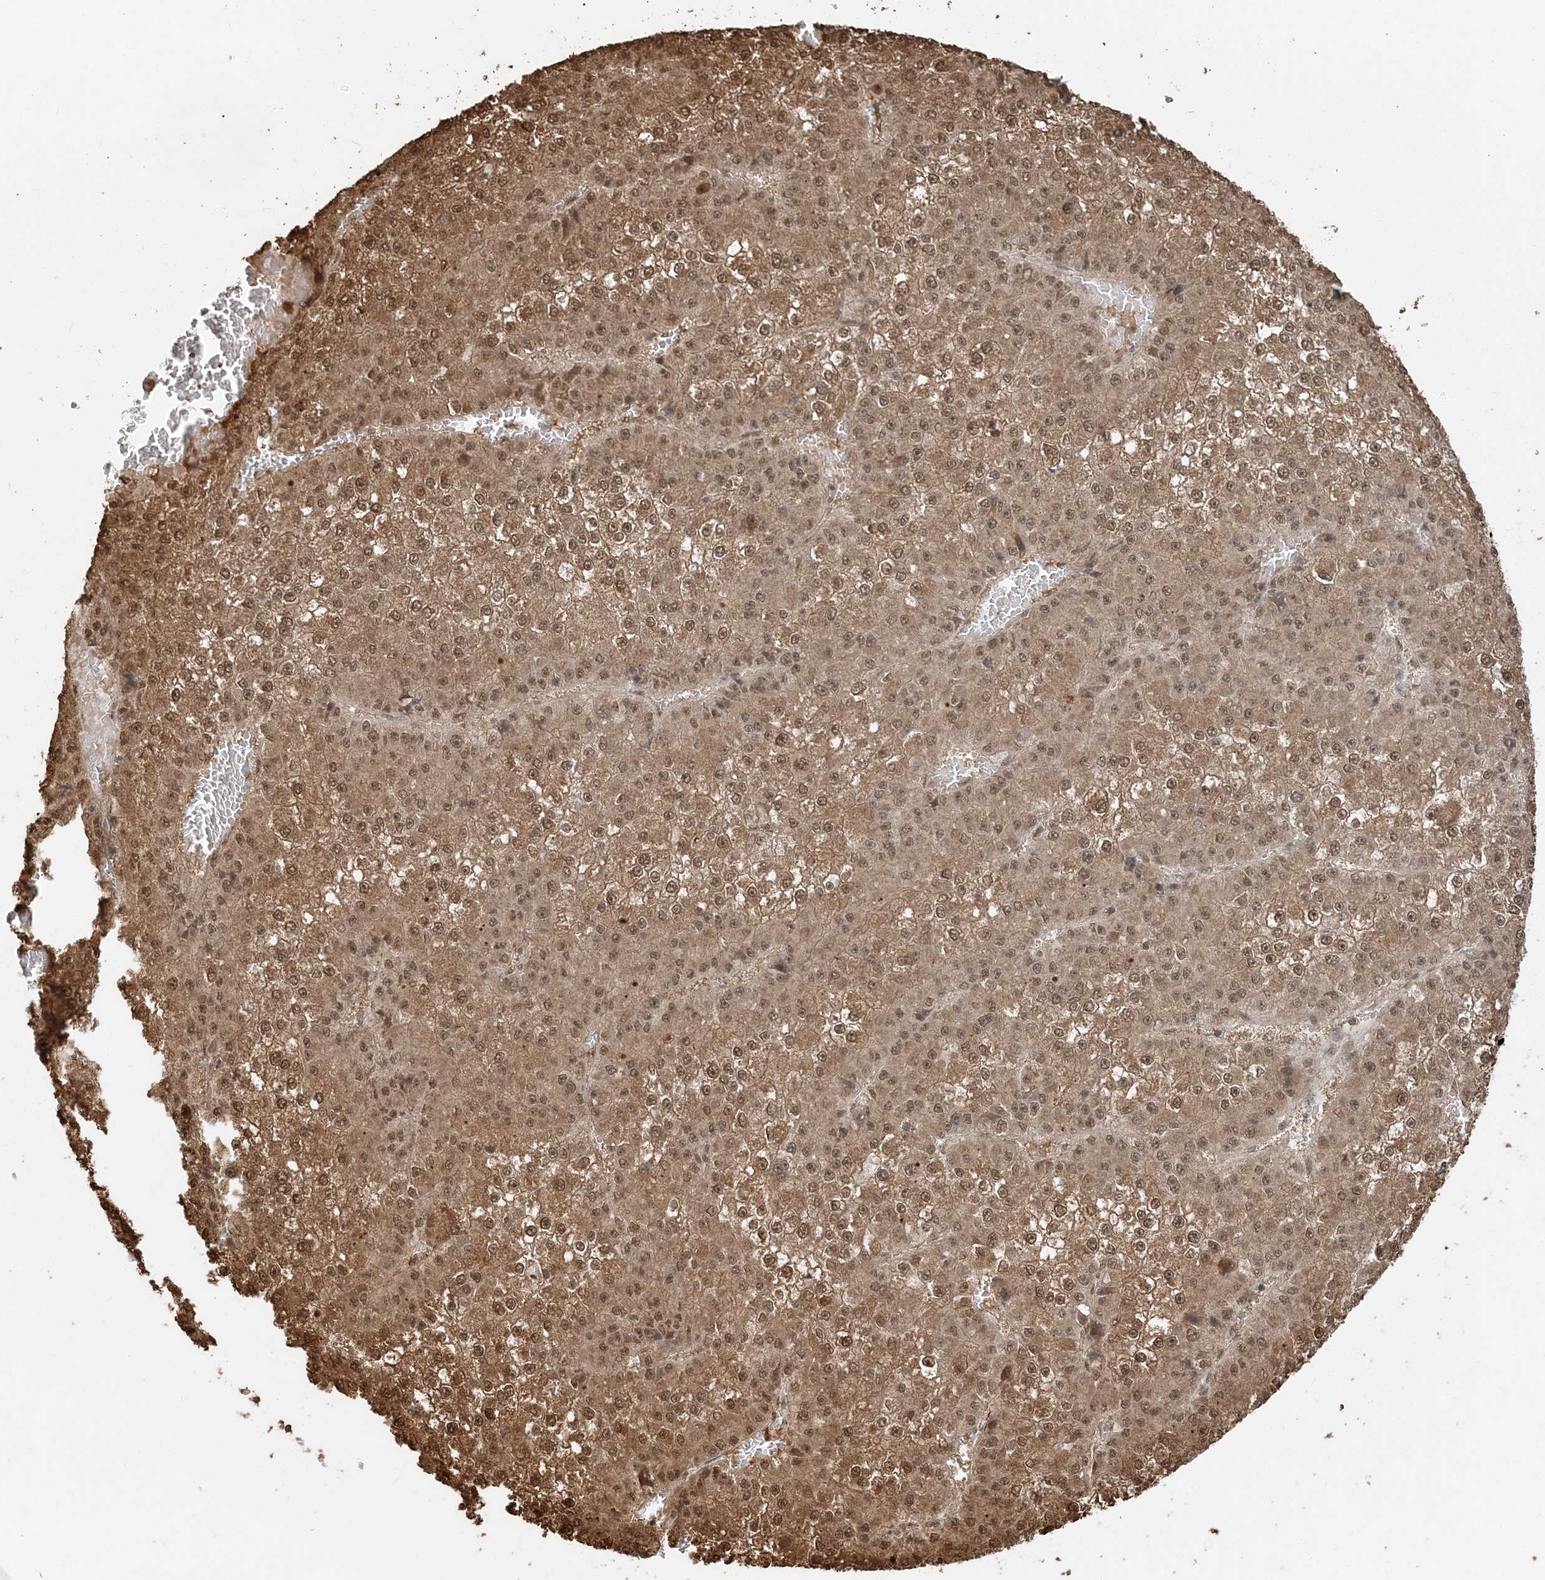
{"staining": {"intensity": "moderate", "quantity": ">75%", "location": "cytoplasmic/membranous,nuclear"}, "tissue": "liver cancer", "cell_type": "Tumor cells", "image_type": "cancer", "snomed": [{"axis": "morphology", "description": "Carcinoma, Hepatocellular, NOS"}, {"axis": "topography", "description": "Liver"}], "caption": "Liver cancer tissue demonstrates moderate cytoplasmic/membranous and nuclear expression in approximately >75% of tumor cells (DAB IHC with brightfield microscopy, high magnification).", "gene": "ARHGAP35", "patient": {"sex": "female", "age": 73}}